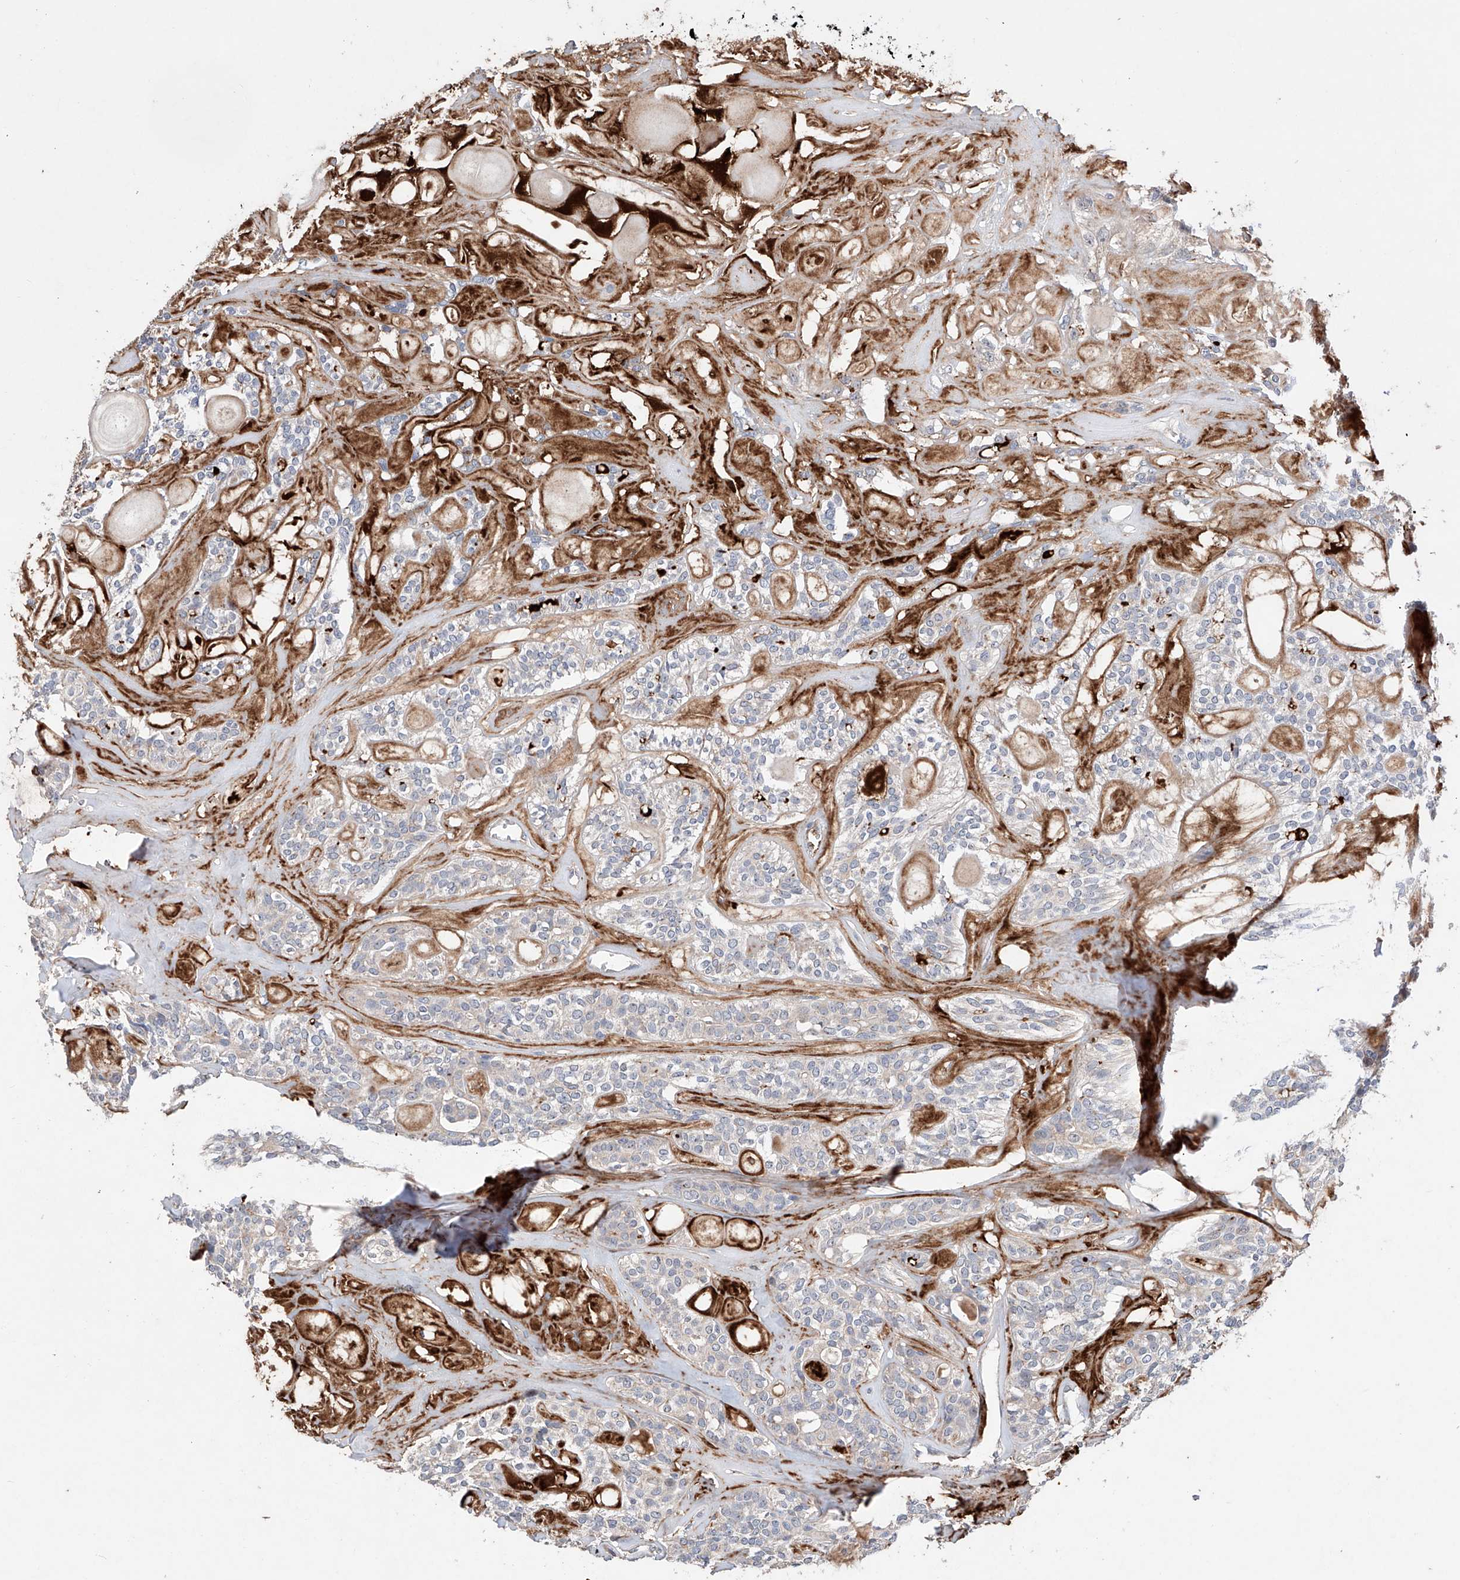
{"staining": {"intensity": "negative", "quantity": "none", "location": "none"}, "tissue": "head and neck cancer", "cell_type": "Tumor cells", "image_type": "cancer", "snomed": [{"axis": "morphology", "description": "Adenocarcinoma, NOS"}, {"axis": "topography", "description": "Head-Neck"}], "caption": "Tumor cells show no significant protein staining in head and neck cancer (adenocarcinoma).", "gene": "AFG1L", "patient": {"sex": "male", "age": 66}}